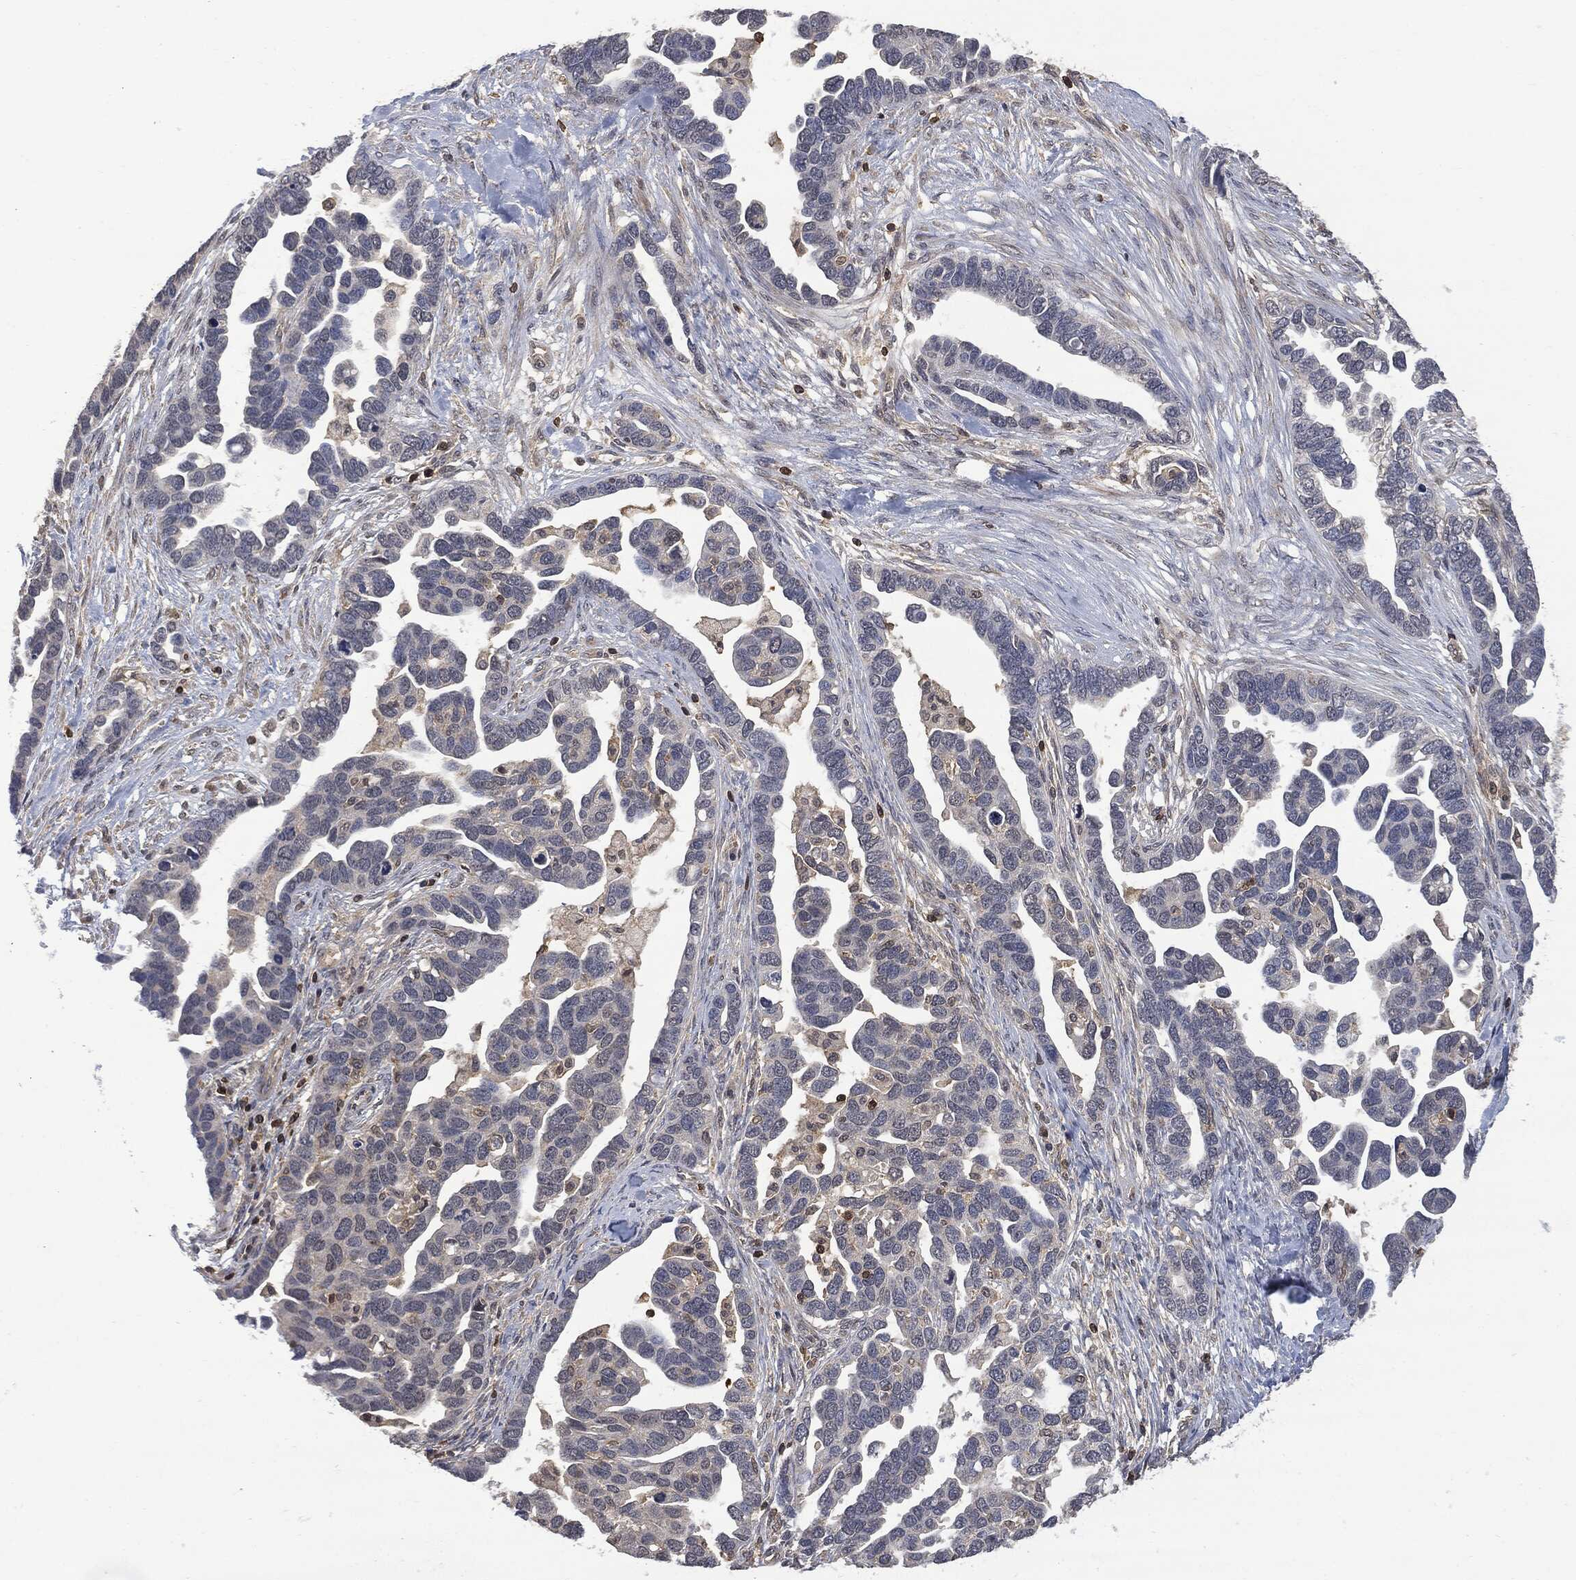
{"staining": {"intensity": "negative", "quantity": "none", "location": "none"}, "tissue": "ovarian cancer", "cell_type": "Tumor cells", "image_type": "cancer", "snomed": [{"axis": "morphology", "description": "Cystadenocarcinoma, serous, NOS"}, {"axis": "topography", "description": "Ovary"}], "caption": "Tumor cells show no significant protein positivity in ovarian cancer (serous cystadenocarcinoma). (DAB immunohistochemistry (IHC) with hematoxylin counter stain).", "gene": "PSMB10", "patient": {"sex": "female", "age": 54}}